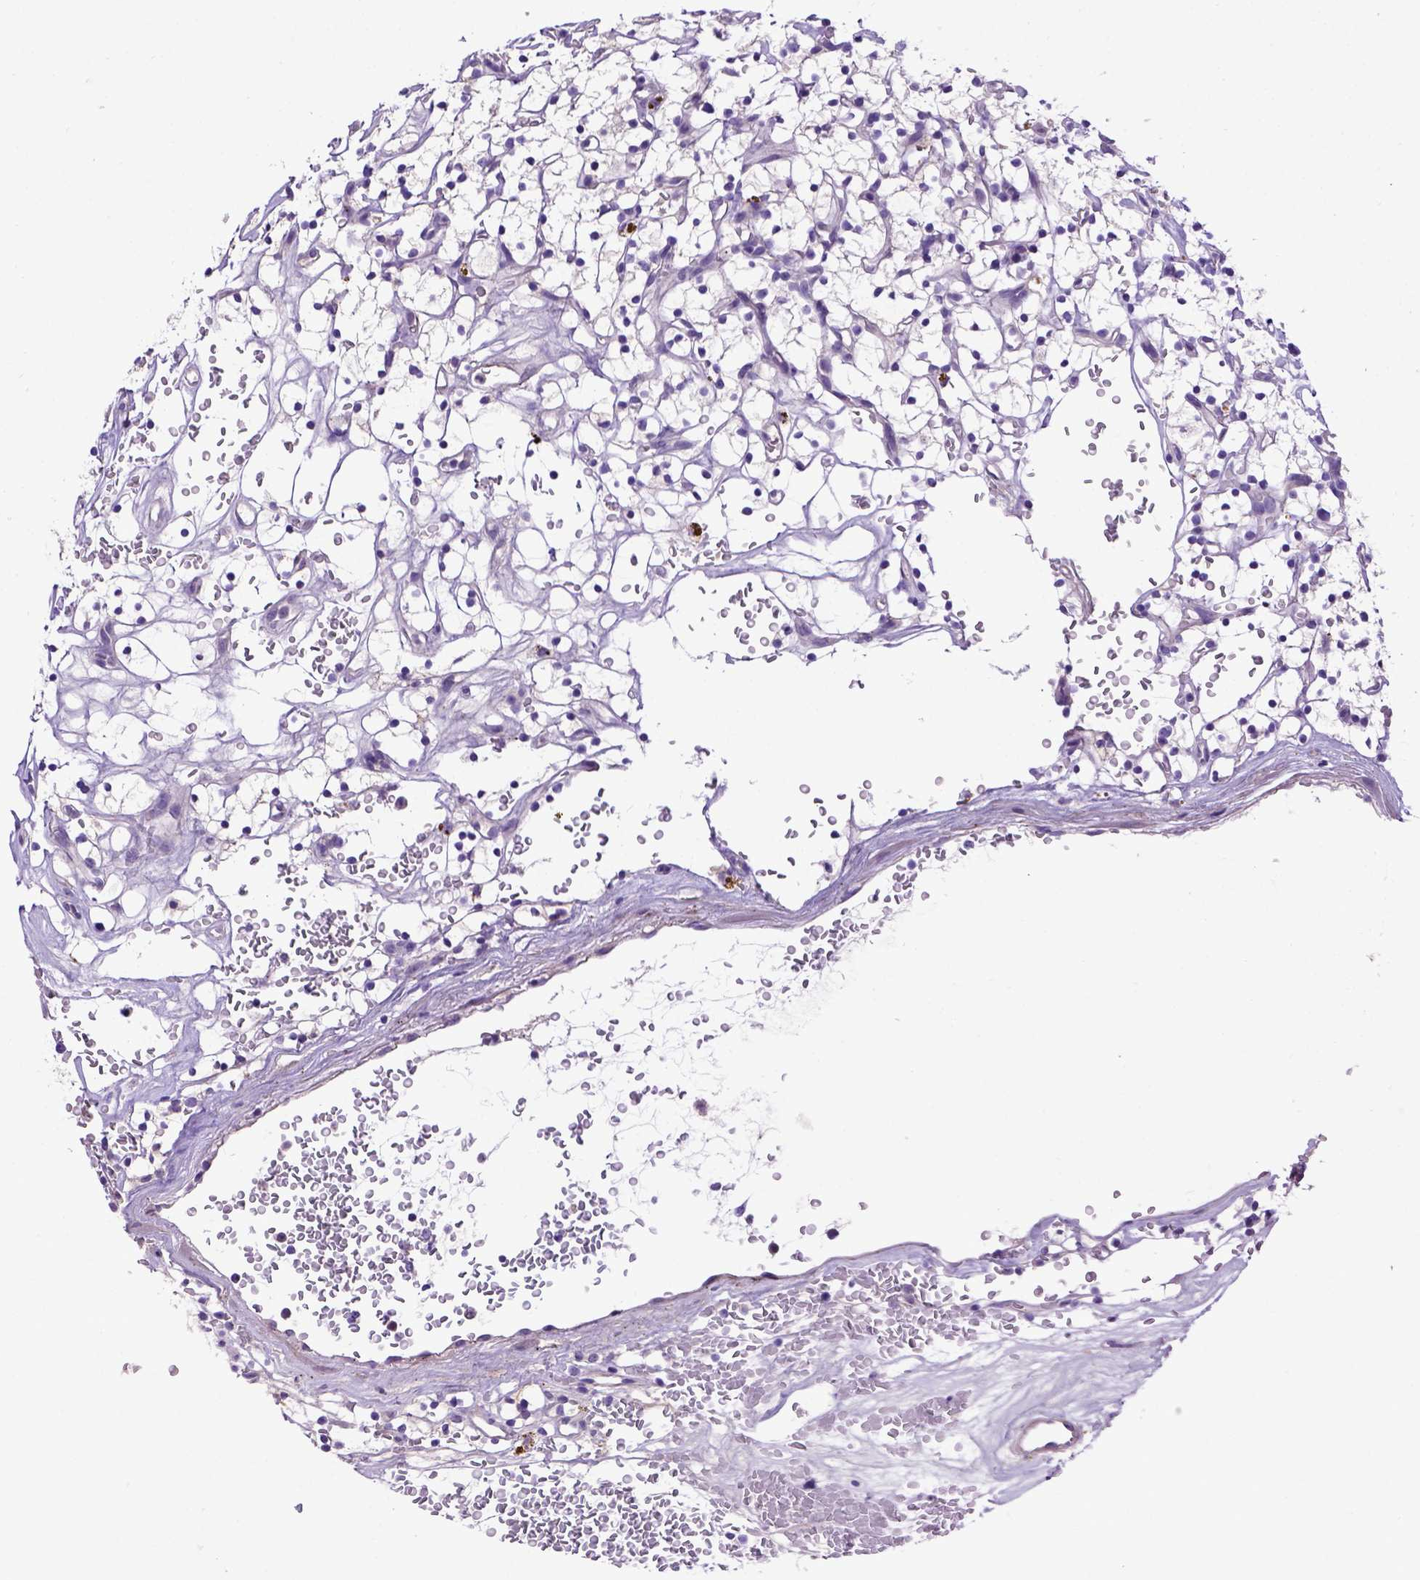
{"staining": {"intensity": "negative", "quantity": "none", "location": "none"}, "tissue": "renal cancer", "cell_type": "Tumor cells", "image_type": "cancer", "snomed": [{"axis": "morphology", "description": "Adenocarcinoma, NOS"}, {"axis": "topography", "description": "Kidney"}], "caption": "Immunohistochemical staining of human renal adenocarcinoma shows no significant expression in tumor cells.", "gene": "ADAM12", "patient": {"sex": "female", "age": 64}}